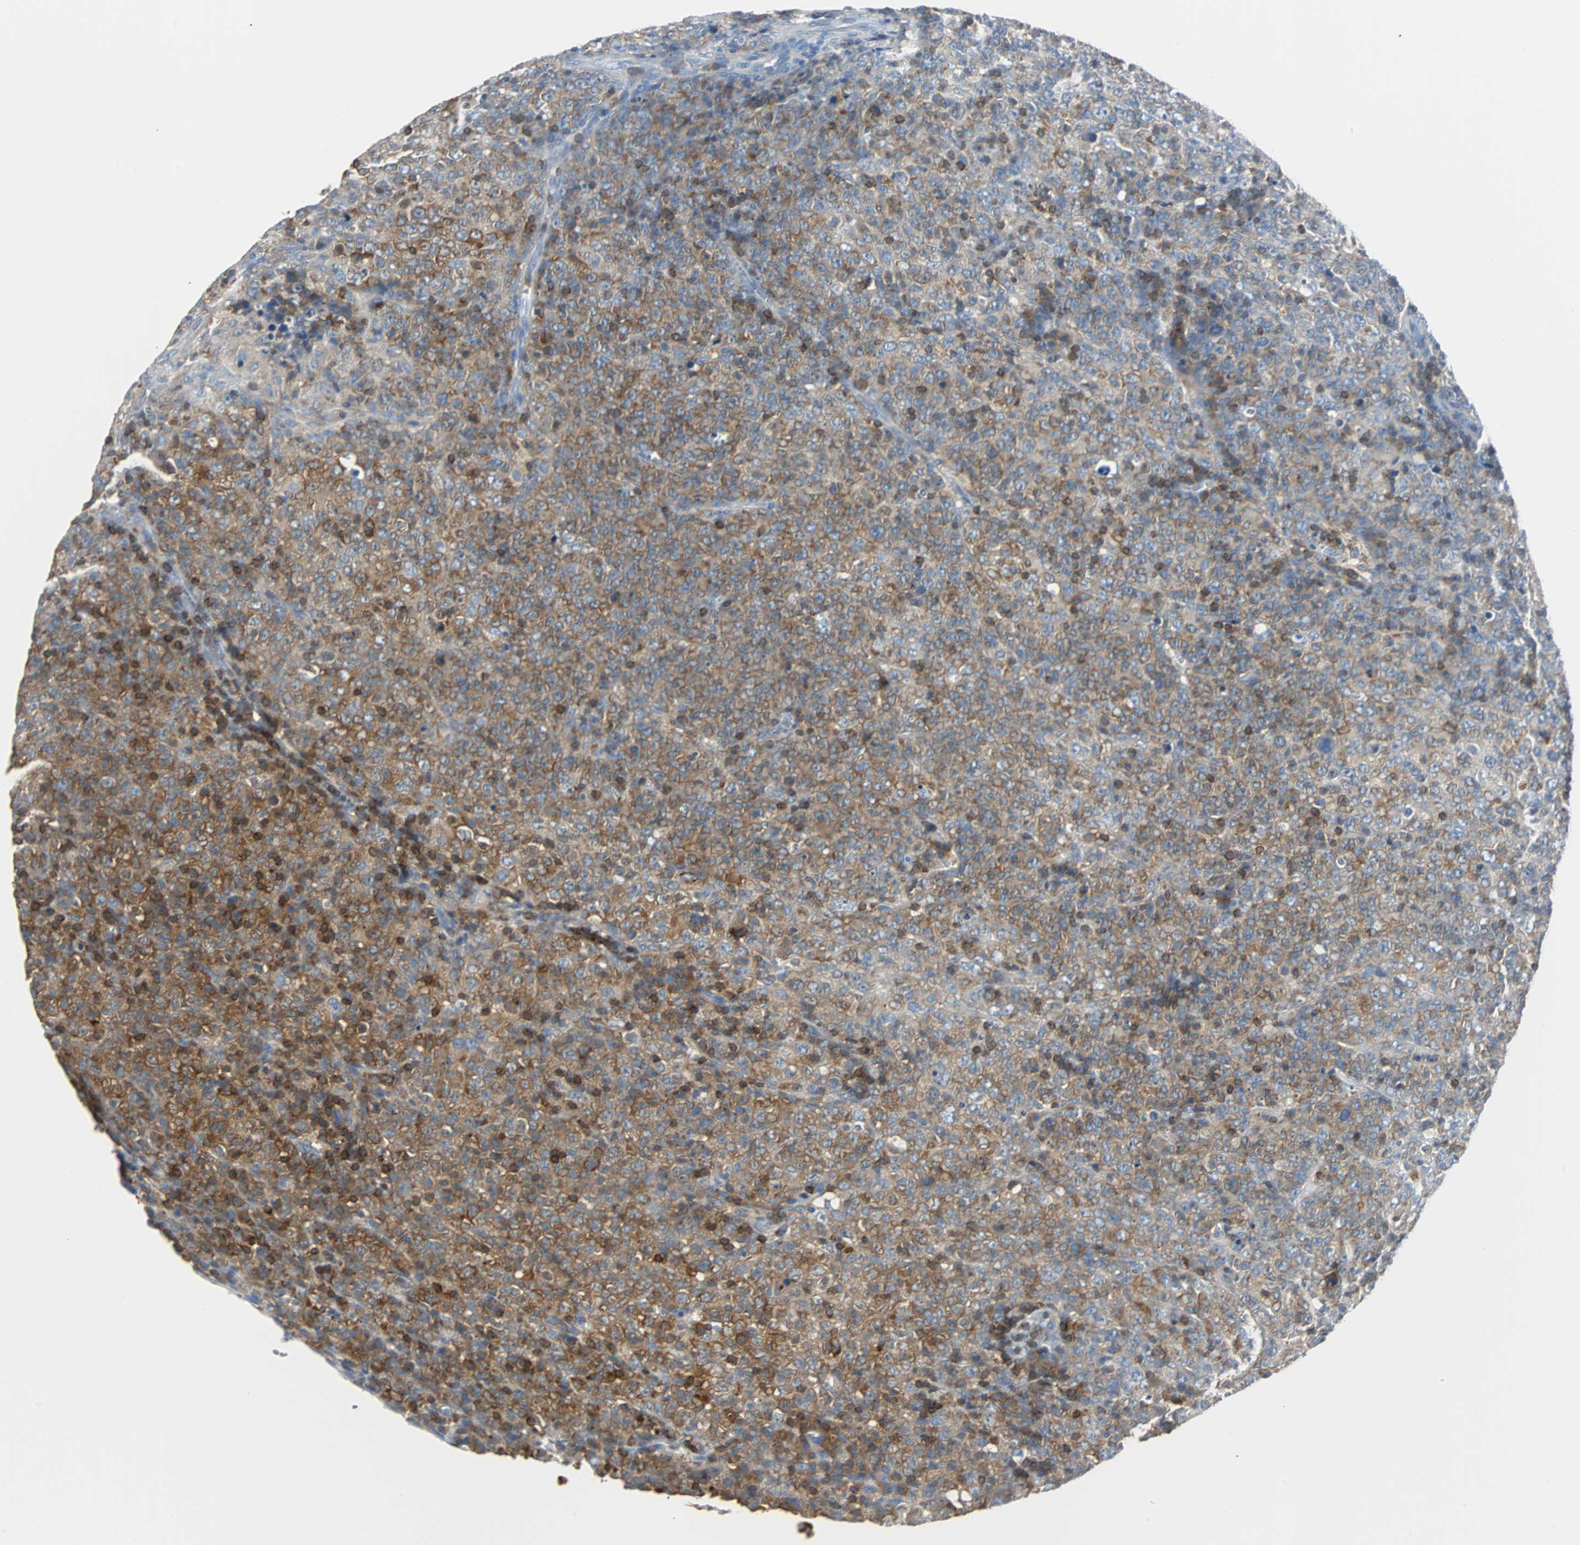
{"staining": {"intensity": "moderate", "quantity": ">75%", "location": "cytoplasmic/membranous"}, "tissue": "lymphoma", "cell_type": "Tumor cells", "image_type": "cancer", "snomed": [{"axis": "morphology", "description": "Malignant lymphoma, non-Hodgkin's type, High grade"}, {"axis": "topography", "description": "Tonsil"}], "caption": "This image reveals IHC staining of lymphoma, with medium moderate cytoplasmic/membranous positivity in about >75% of tumor cells.", "gene": "TSC22D4", "patient": {"sex": "female", "age": 36}}